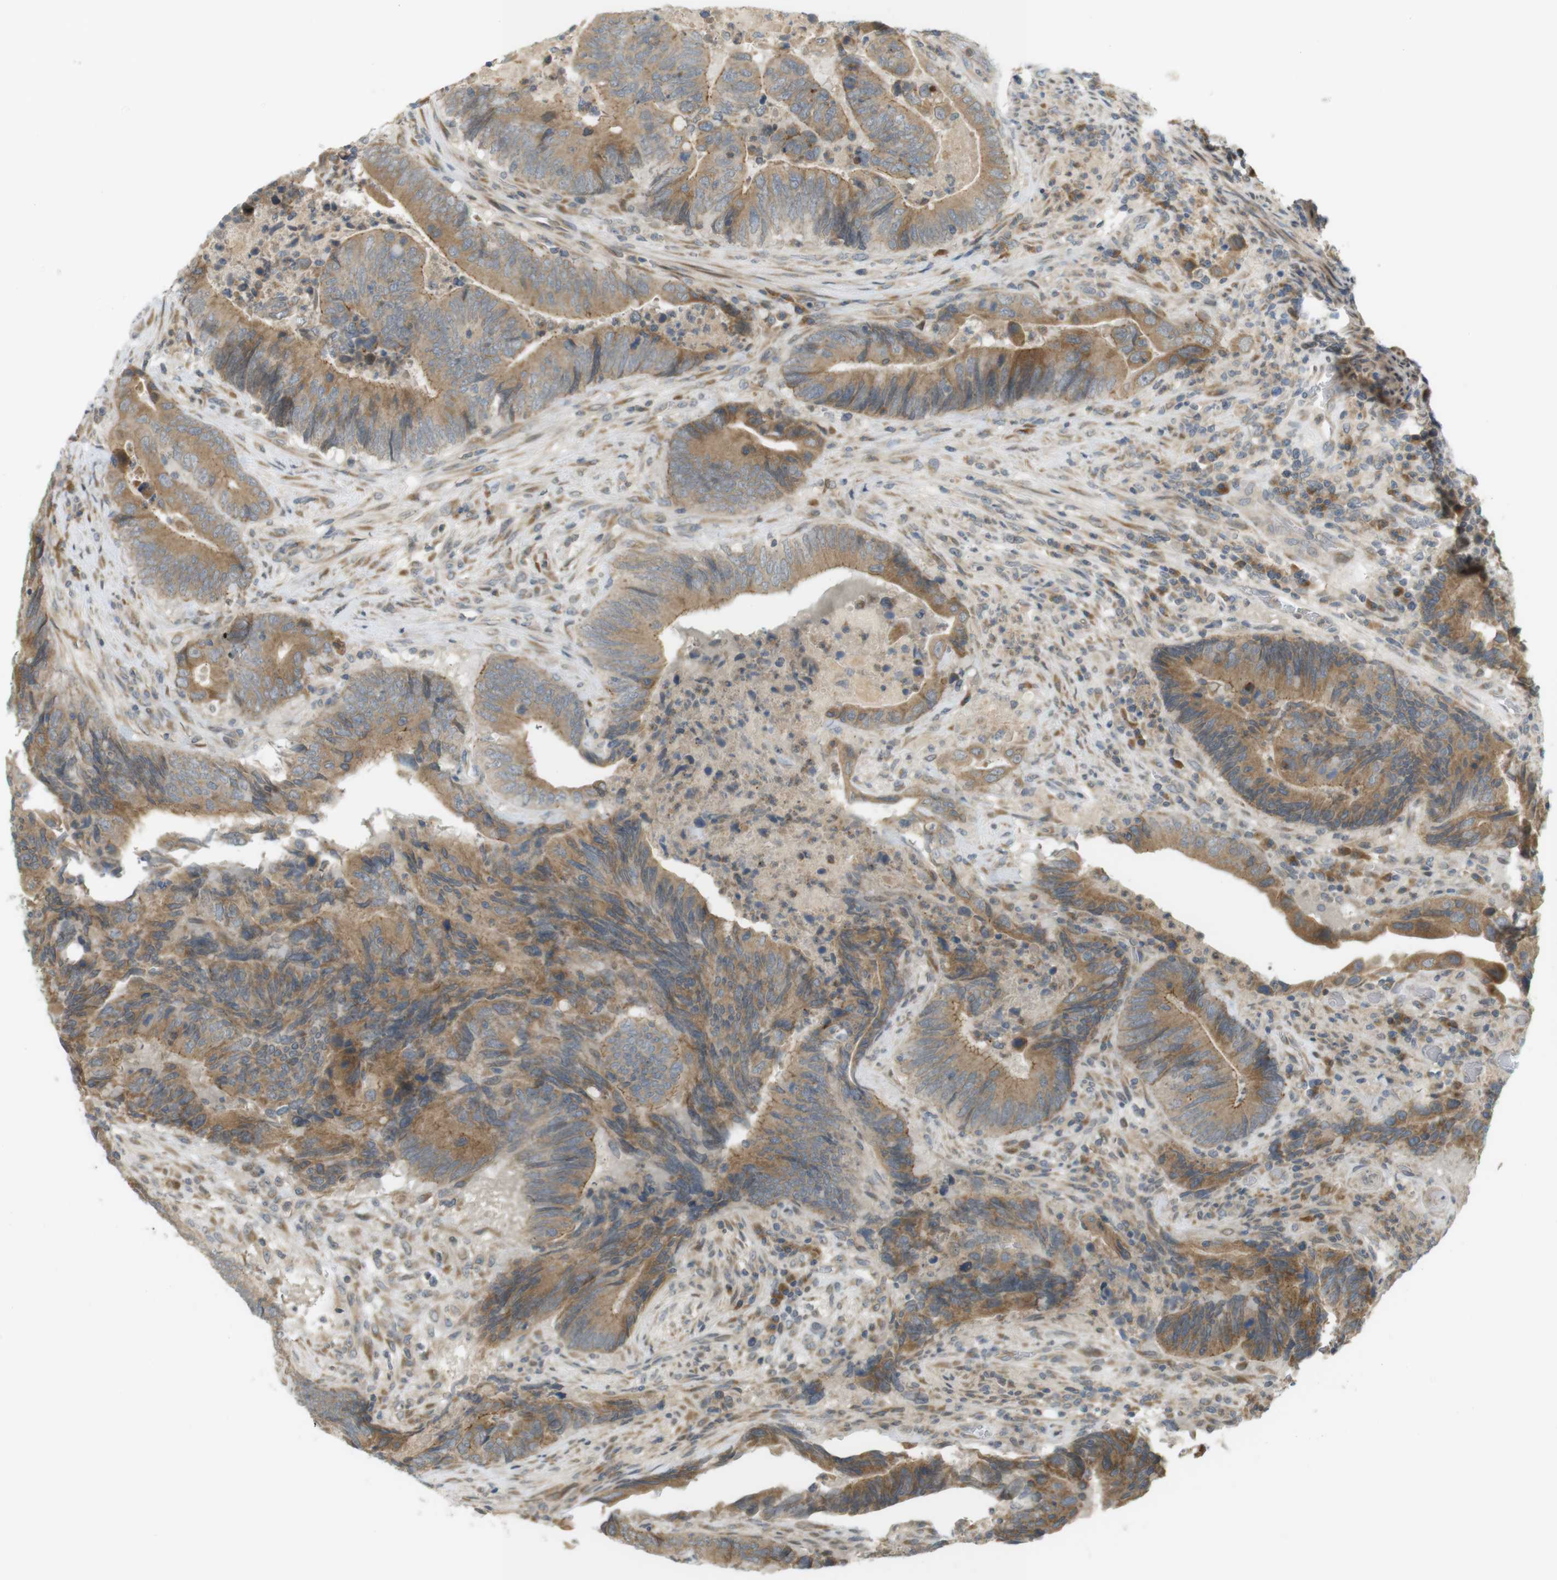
{"staining": {"intensity": "moderate", "quantity": ">75%", "location": "cytoplasmic/membranous"}, "tissue": "colorectal cancer", "cell_type": "Tumor cells", "image_type": "cancer", "snomed": [{"axis": "morphology", "description": "Normal tissue, NOS"}, {"axis": "morphology", "description": "Adenocarcinoma, NOS"}, {"axis": "topography", "description": "Colon"}], "caption": "A medium amount of moderate cytoplasmic/membranous positivity is seen in about >75% of tumor cells in colorectal adenocarcinoma tissue. The staining is performed using DAB (3,3'-diaminobenzidine) brown chromogen to label protein expression. The nuclei are counter-stained blue using hematoxylin.", "gene": "CLRN3", "patient": {"sex": "male", "age": 56}}